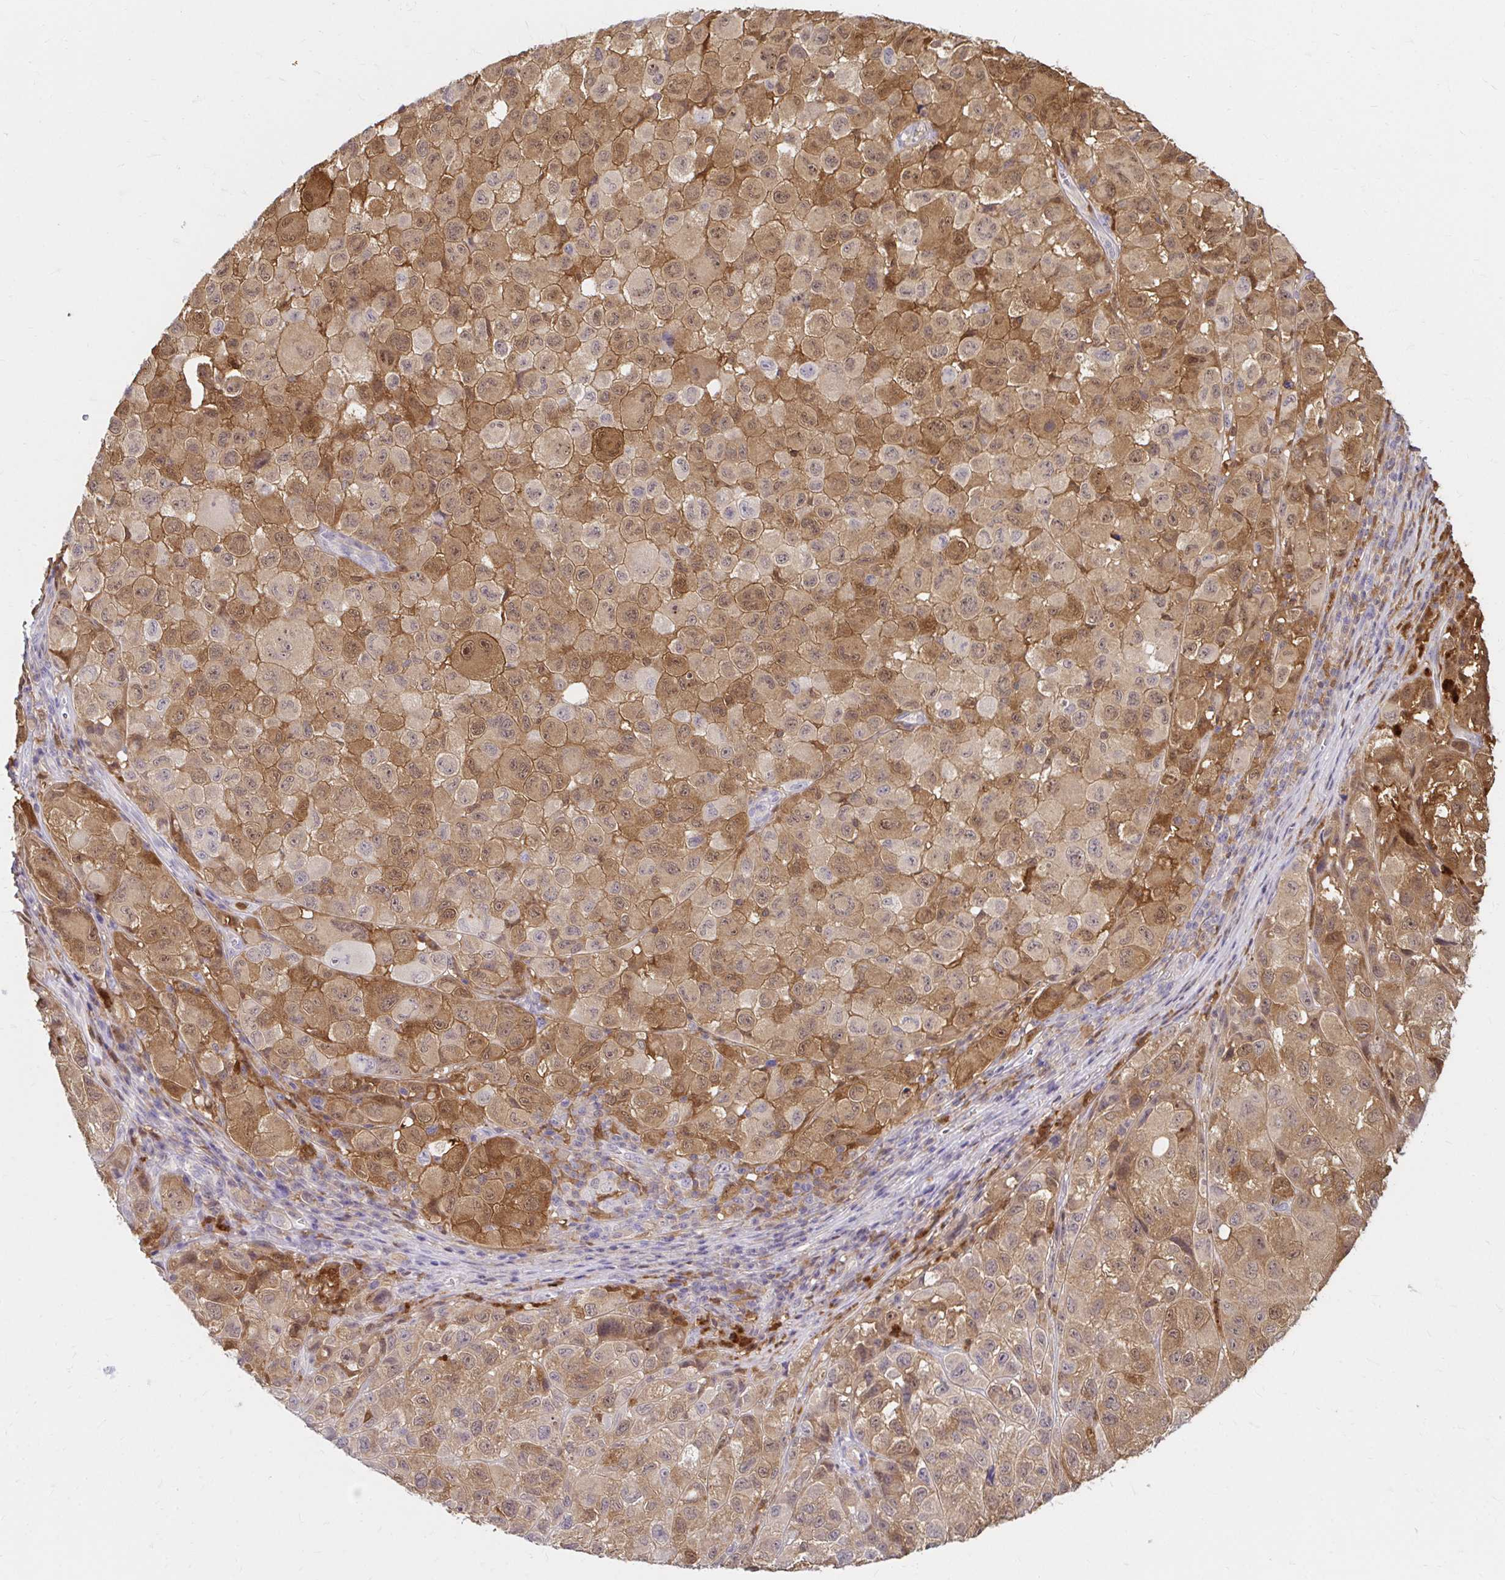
{"staining": {"intensity": "moderate", "quantity": ">75%", "location": "cytoplasmic/membranous"}, "tissue": "melanoma", "cell_type": "Tumor cells", "image_type": "cancer", "snomed": [{"axis": "morphology", "description": "Malignant melanoma, NOS"}, {"axis": "topography", "description": "Skin"}], "caption": "Protein analysis of melanoma tissue demonstrates moderate cytoplasmic/membranous staining in about >75% of tumor cells.", "gene": "PYCARD", "patient": {"sex": "male", "age": 93}}